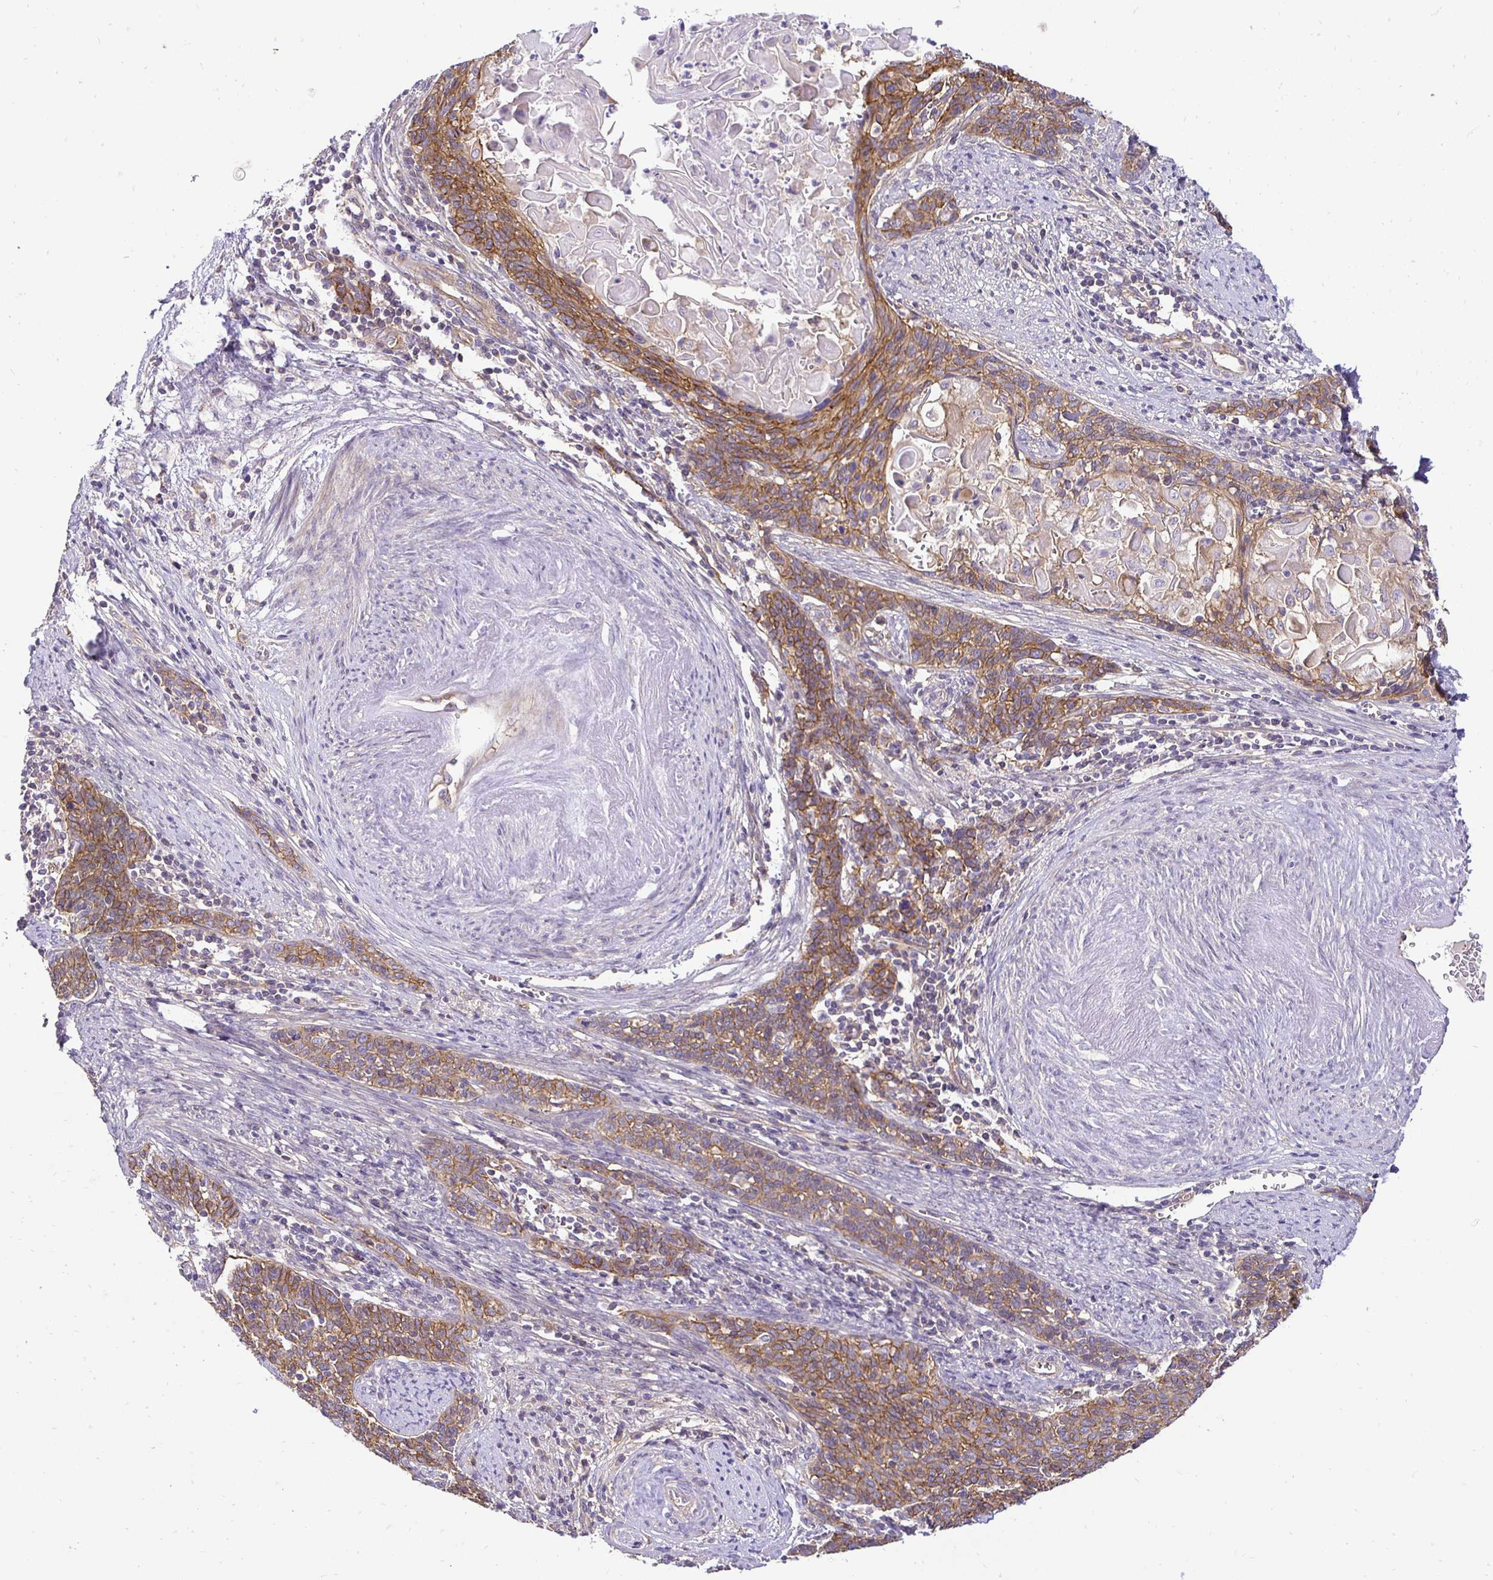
{"staining": {"intensity": "moderate", "quantity": ">75%", "location": "cytoplasmic/membranous"}, "tissue": "cervical cancer", "cell_type": "Tumor cells", "image_type": "cancer", "snomed": [{"axis": "morphology", "description": "Squamous cell carcinoma, NOS"}, {"axis": "topography", "description": "Cervix"}], "caption": "High-power microscopy captured an immunohistochemistry (IHC) photomicrograph of cervical cancer, revealing moderate cytoplasmic/membranous expression in about >75% of tumor cells.", "gene": "SLC9A1", "patient": {"sex": "female", "age": 39}}